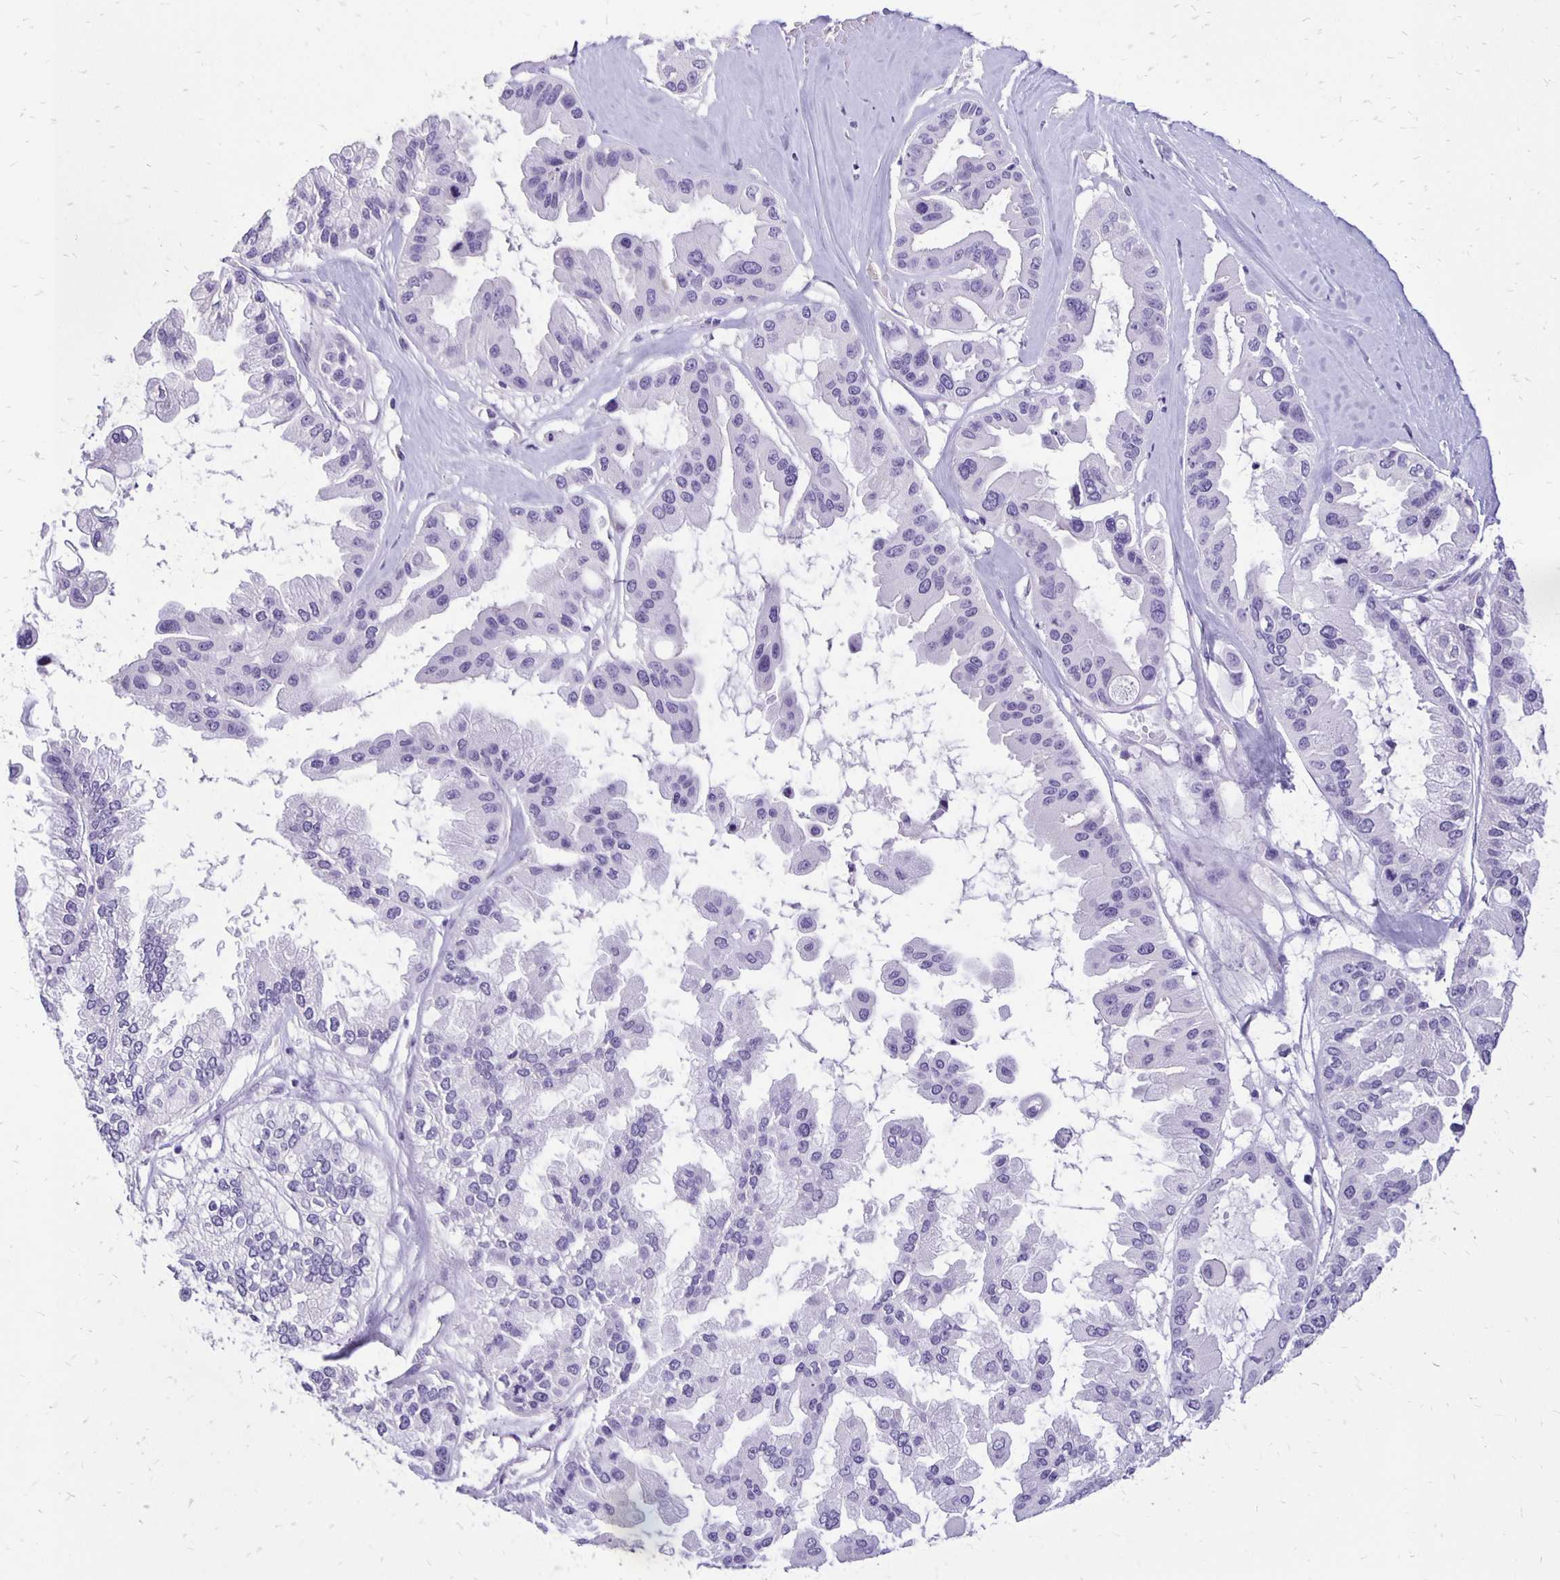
{"staining": {"intensity": "negative", "quantity": "none", "location": "none"}, "tissue": "ovarian cancer", "cell_type": "Tumor cells", "image_type": "cancer", "snomed": [{"axis": "morphology", "description": "Cystadenocarcinoma, serous, NOS"}, {"axis": "topography", "description": "Ovary"}], "caption": "Protein analysis of serous cystadenocarcinoma (ovarian) shows no significant positivity in tumor cells.", "gene": "ANKRD45", "patient": {"sex": "female", "age": 56}}